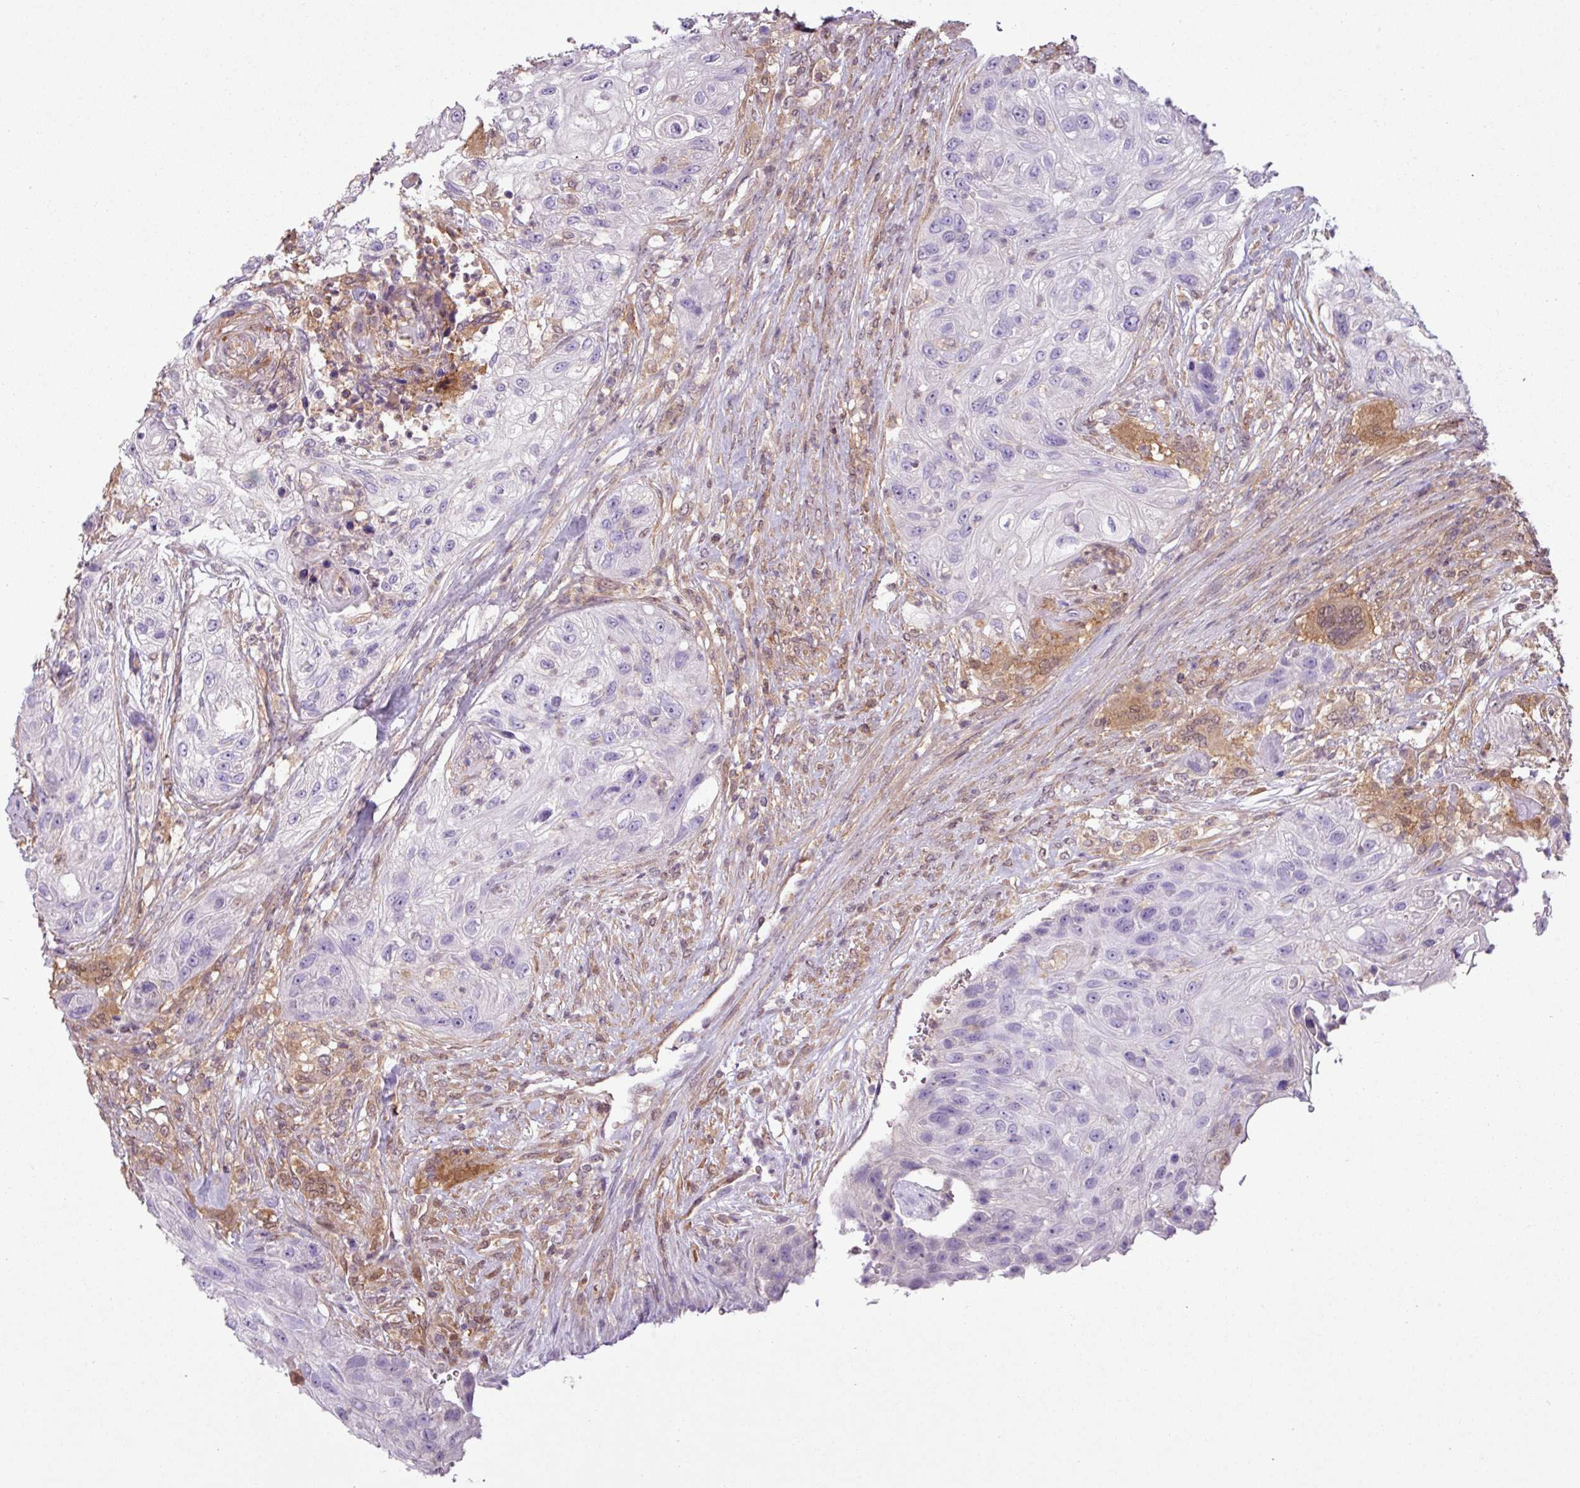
{"staining": {"intensity": "negative", "quantity": "none", "location": "none"}, "tissue": "urothelial cancer", "cell_type": "Tumor cells", "image_type": "cancer", "snomed": [{"axis": "morphology", "description": "Urothelial carcinoma, High grade"}, {"axis": "topography", "description": "Urinary bladder"}], "caption": "Immunohistochemistry (IHC) of urothelial carcinoma (high-grade) reveals no staining in tumor cells.", "gene": "SH3BGRL", "patient": {"sex": "female", "age": 60}}